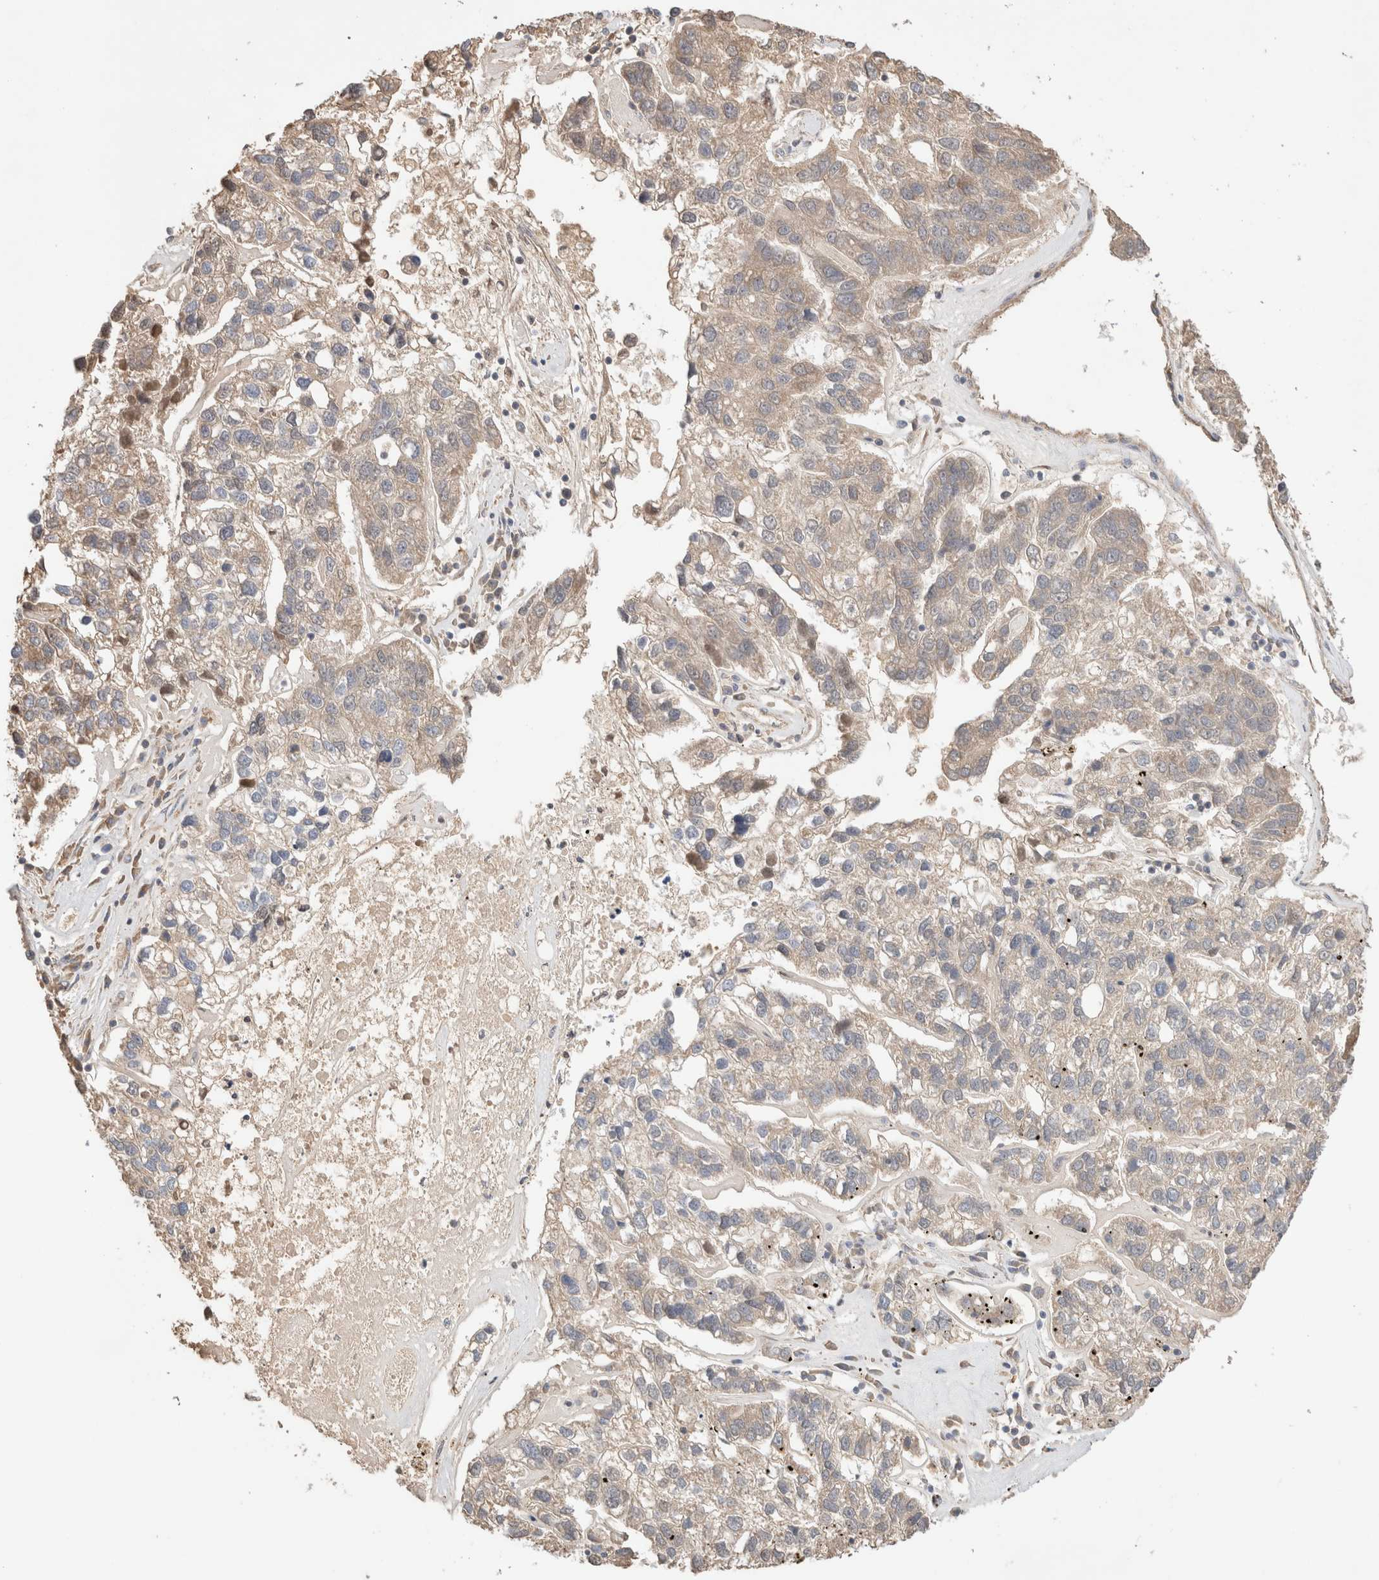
{"staining": {"intensity": "moderate", "quantity": "25%-75%", "location": "cytoplasmic/membranous"}, "tissue": "pancreatic cancer", "cell_type": "Tumor cells", "image_type": "cancer", "snomed": [{"axis": "morphology", "description": "Adenocarcinoma, NOS"}, {"axis": "topography", "description": "Pancreas"}], "caption": "A medium amount of moderate cytoplasmic/membranous expression is identified in approximately 25%-75% of tumor cells in pancreatic cancer tissue.", "gene": "B3GNTL1", "patient": {"sex": "female", "age": 61}}